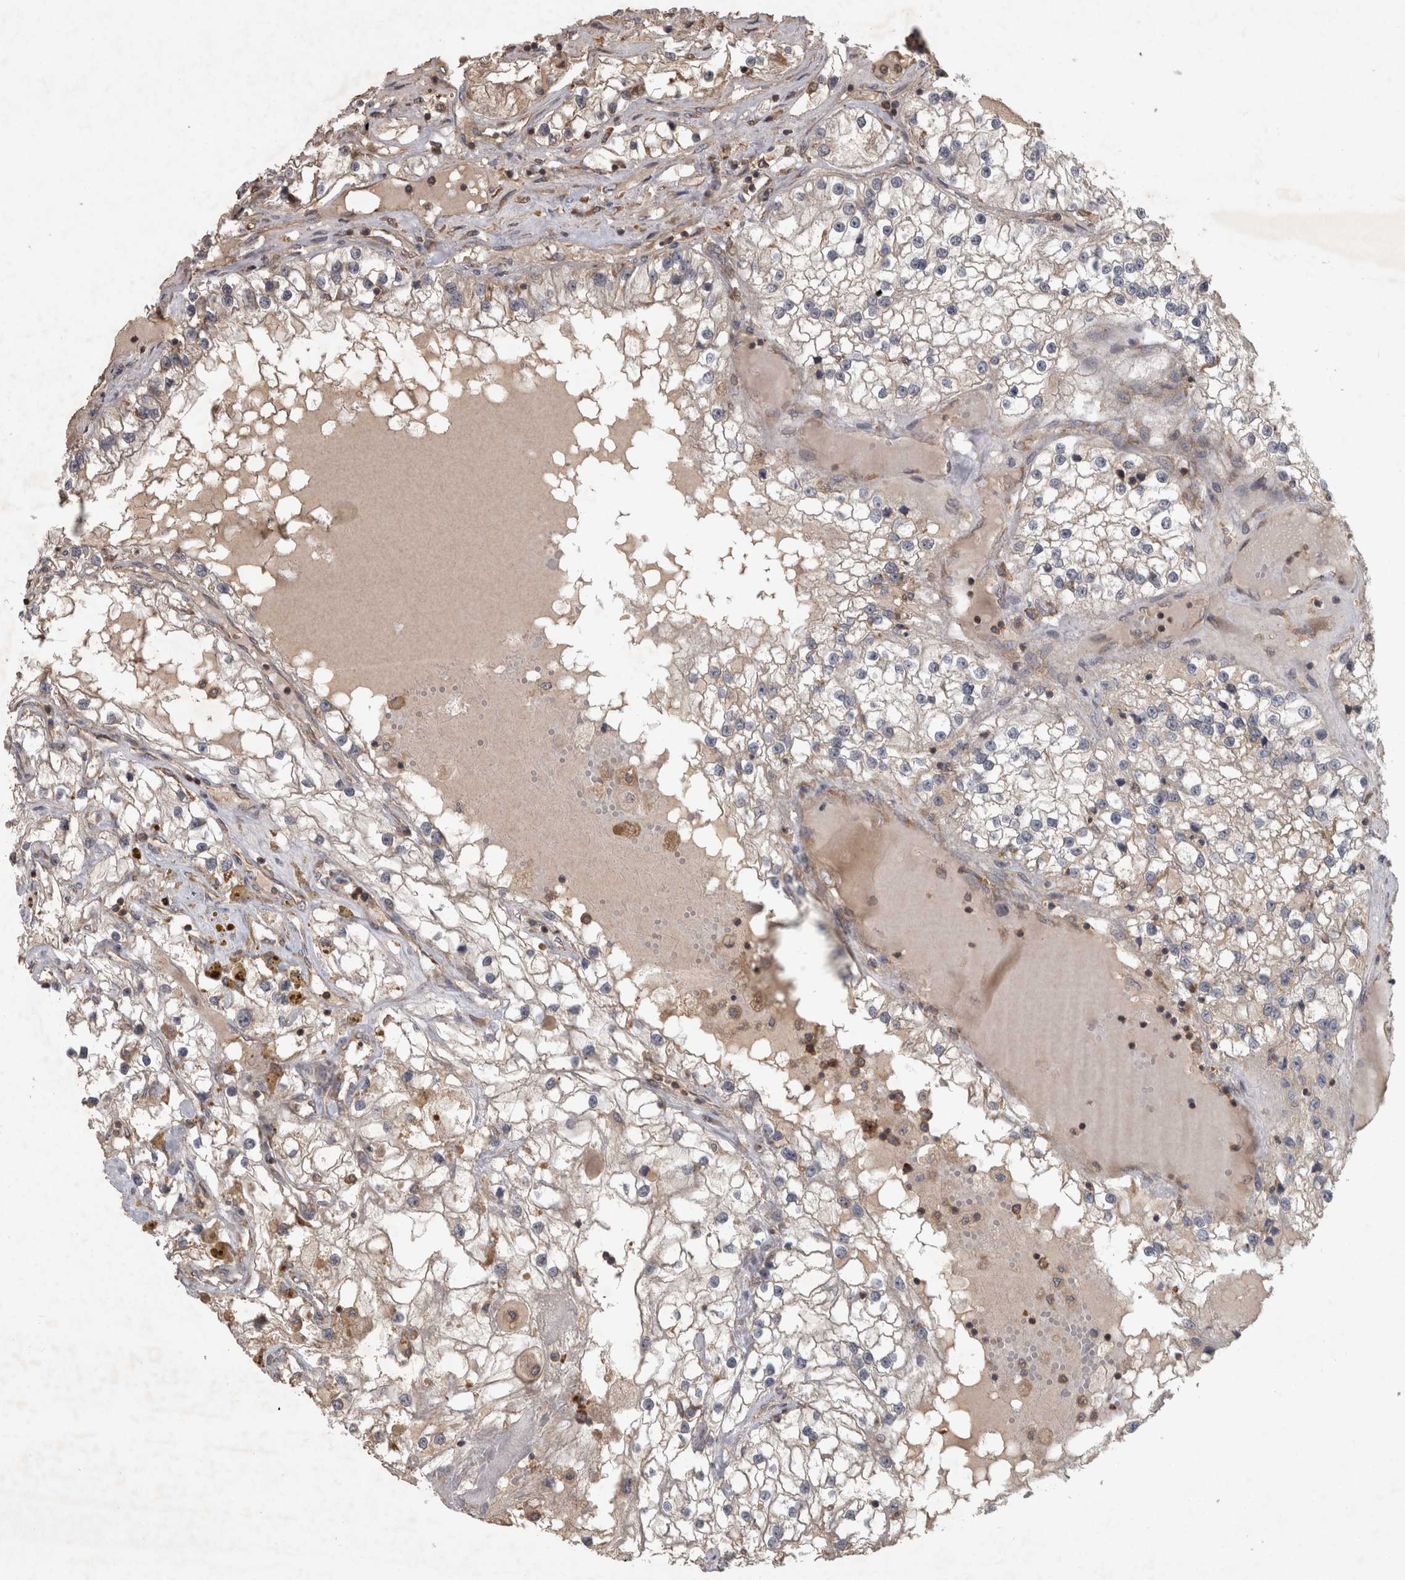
{"staining": {"intensity": "weak", "quantity": "<25%", "location": "cytoplasmic/membranous"}, "tissue": "renal cancer", "cell_type": "Tumor cells", "image_type": "cancer", "snomed": [{"axis": "morphology", "description": "Adenocarcinoma, NOS"}, {"axis": "topography", "description": "Kidney"}], "caption": "Immunohistochemical staining of human renal cancer shows no significant staining in tumor cells. (DAB (3,3'-diaminobenzidine) immunohistochemistry (IHC), high magnification).", "gene": "MICU3", "patient": {"sex": "male", "age": 68}}